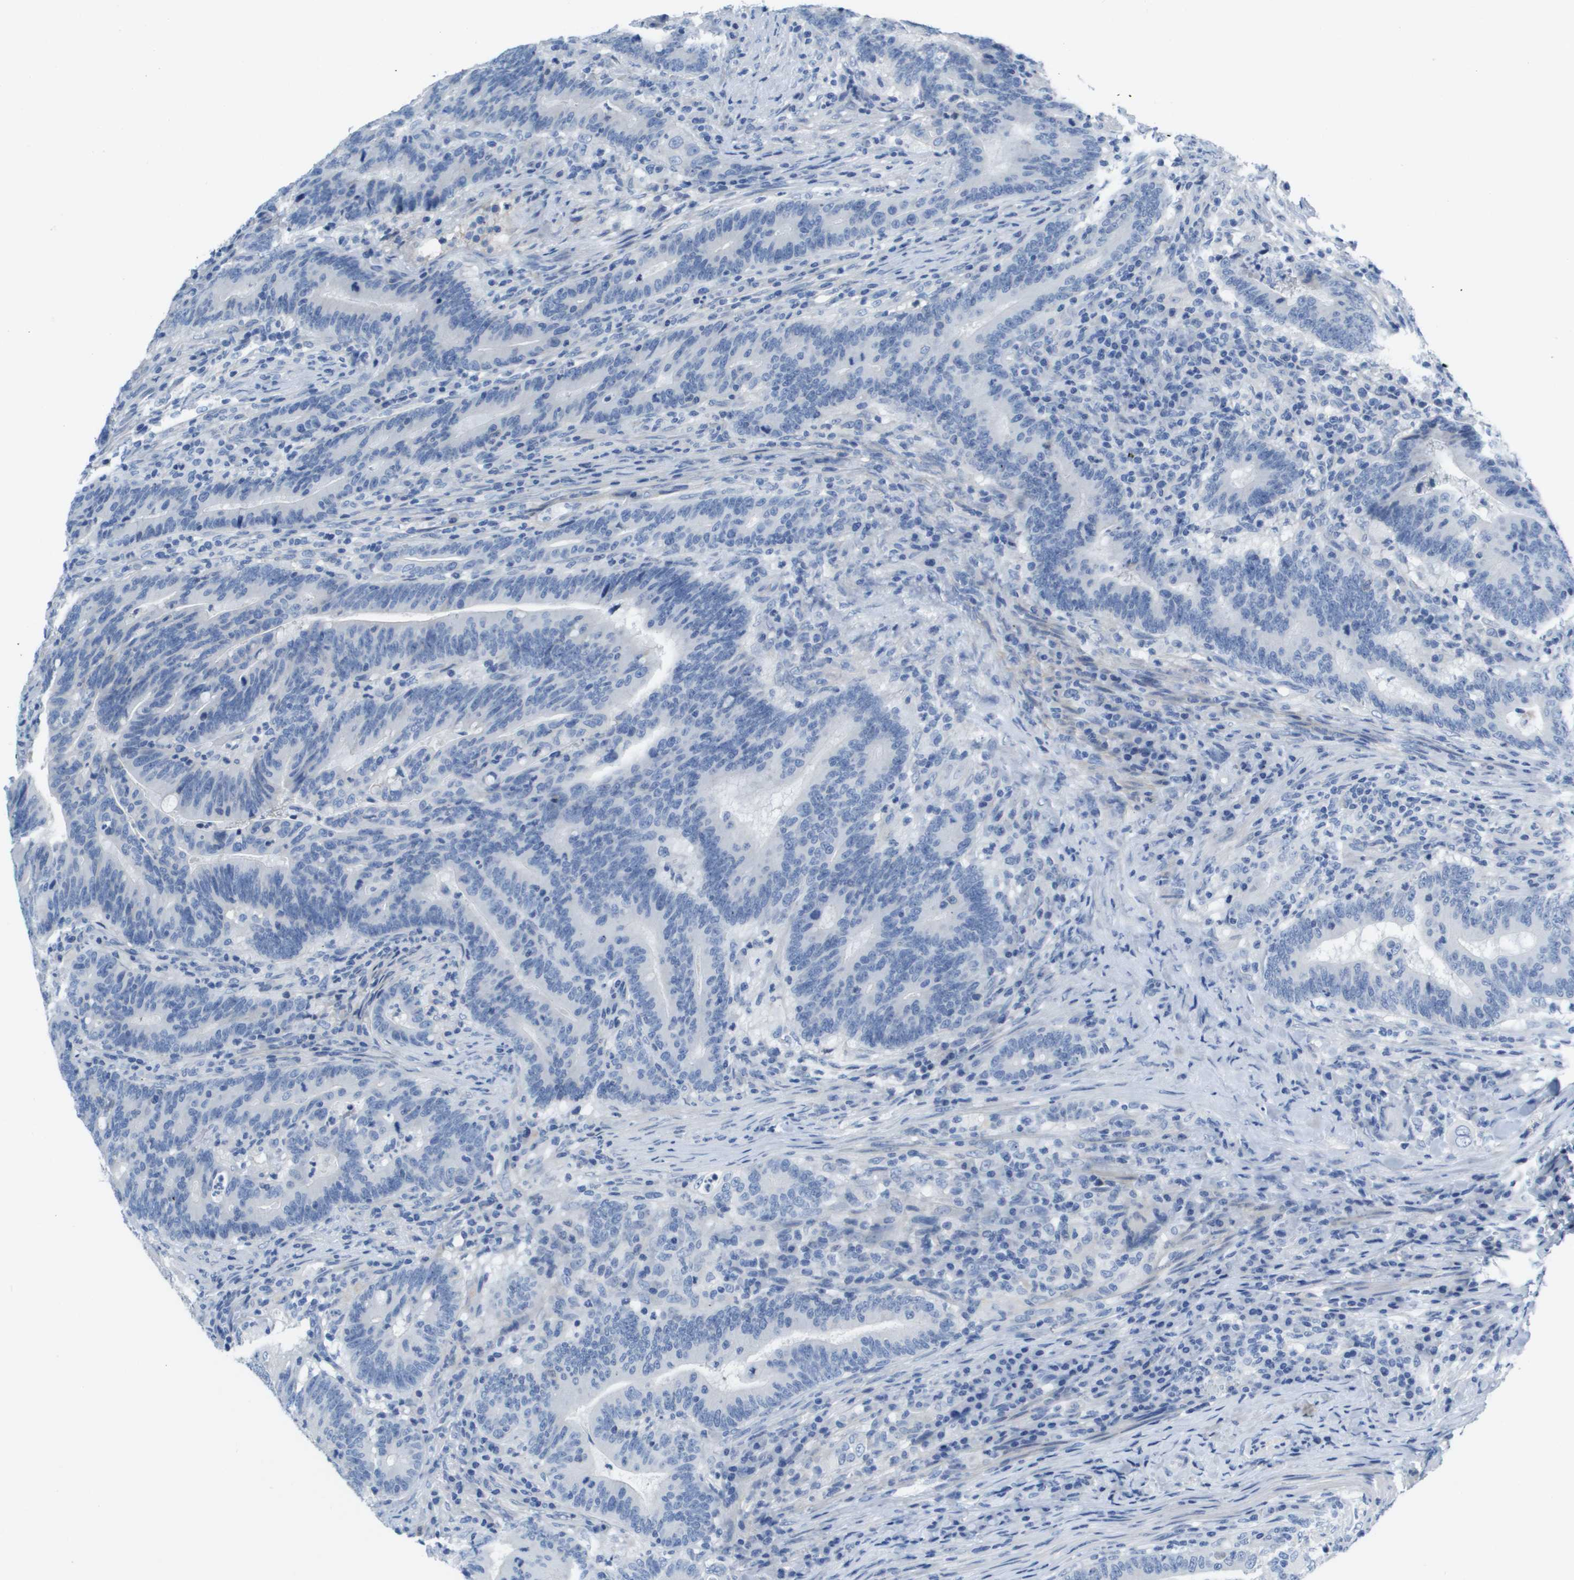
{"staining": {"intensity": "negative", "quantity": "none", "location": "none"}, "tissue": "colorectal cancer", "cell_type": "Tumor cells", "image_type": "cancer", "snomed": [{"axis": "morphology", "description": "Normal tissue, NOS"}, {"axis": "morphology", "description": "Adenocarcinoma, NOS"}, {"axis": "topography", "description": "Colon"}], "caption": "An image of human adenocarcinoma (colorectal) is negative for staining in tumor cells.", "gene": "NCS1", "patient": {"sex": "female", "age": 66}}